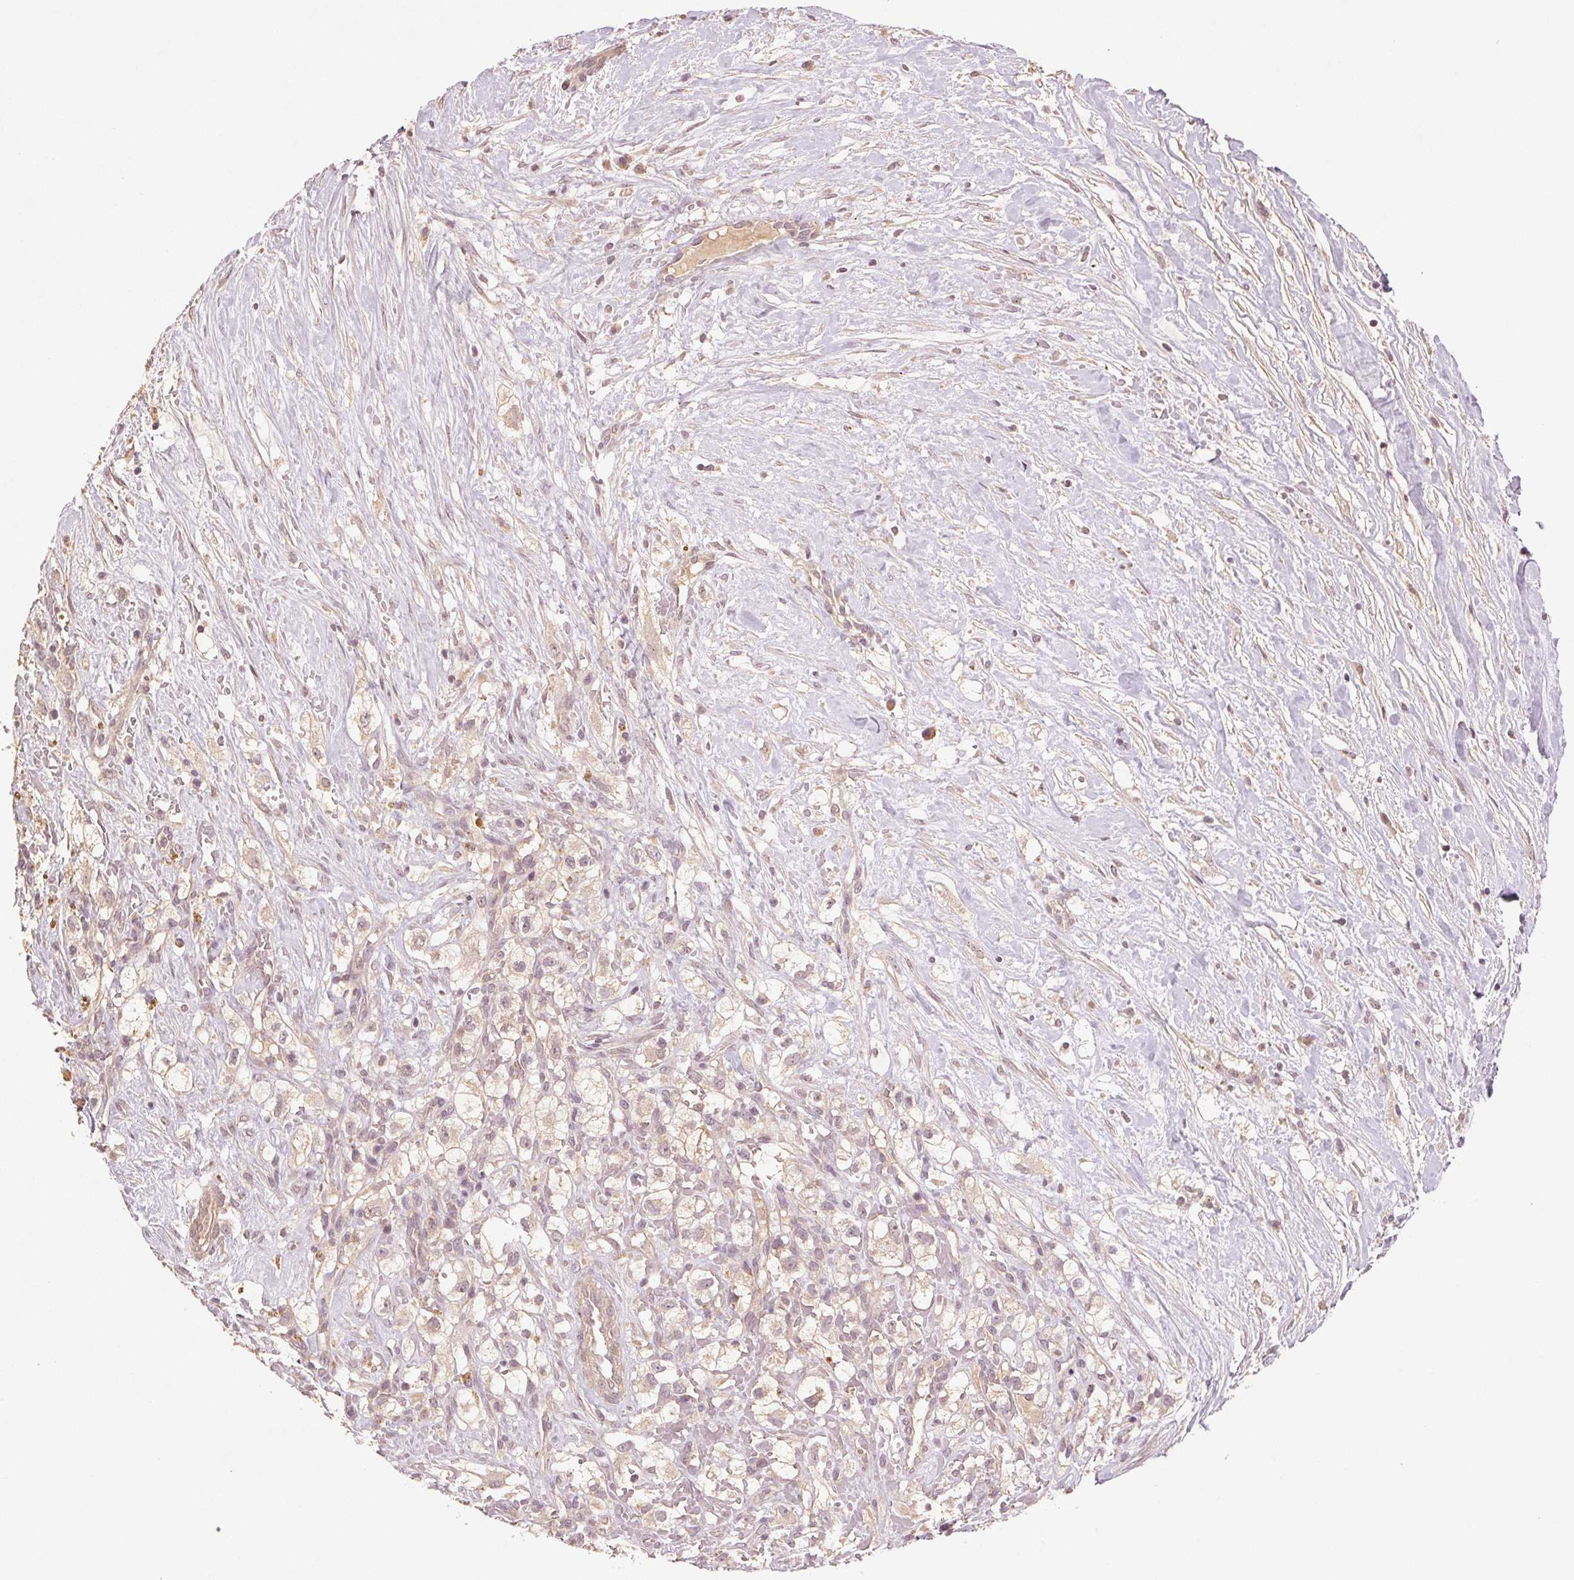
{"staining": {"intensity": "weak", "quantity": ">75%", "location": "cytoplasmic/membranous"}, "tissue": "renal cancer", "cell_type": "Tumor cells", "image_type": "cancer", "snomed": [{"axis": "morphology", "description": "Adenocarcinoma, NOS"}, {"axis": "topography", "description": "Kidney"}], "caption": "Adenocarcinoma (renal) stained with a brown dye demonstrates weak cytoplasmic/membranous positive staining in approximately >75% of tumor cells.", "gene": "SMLR1", "patient": {"sex": "male", "age": 59}}